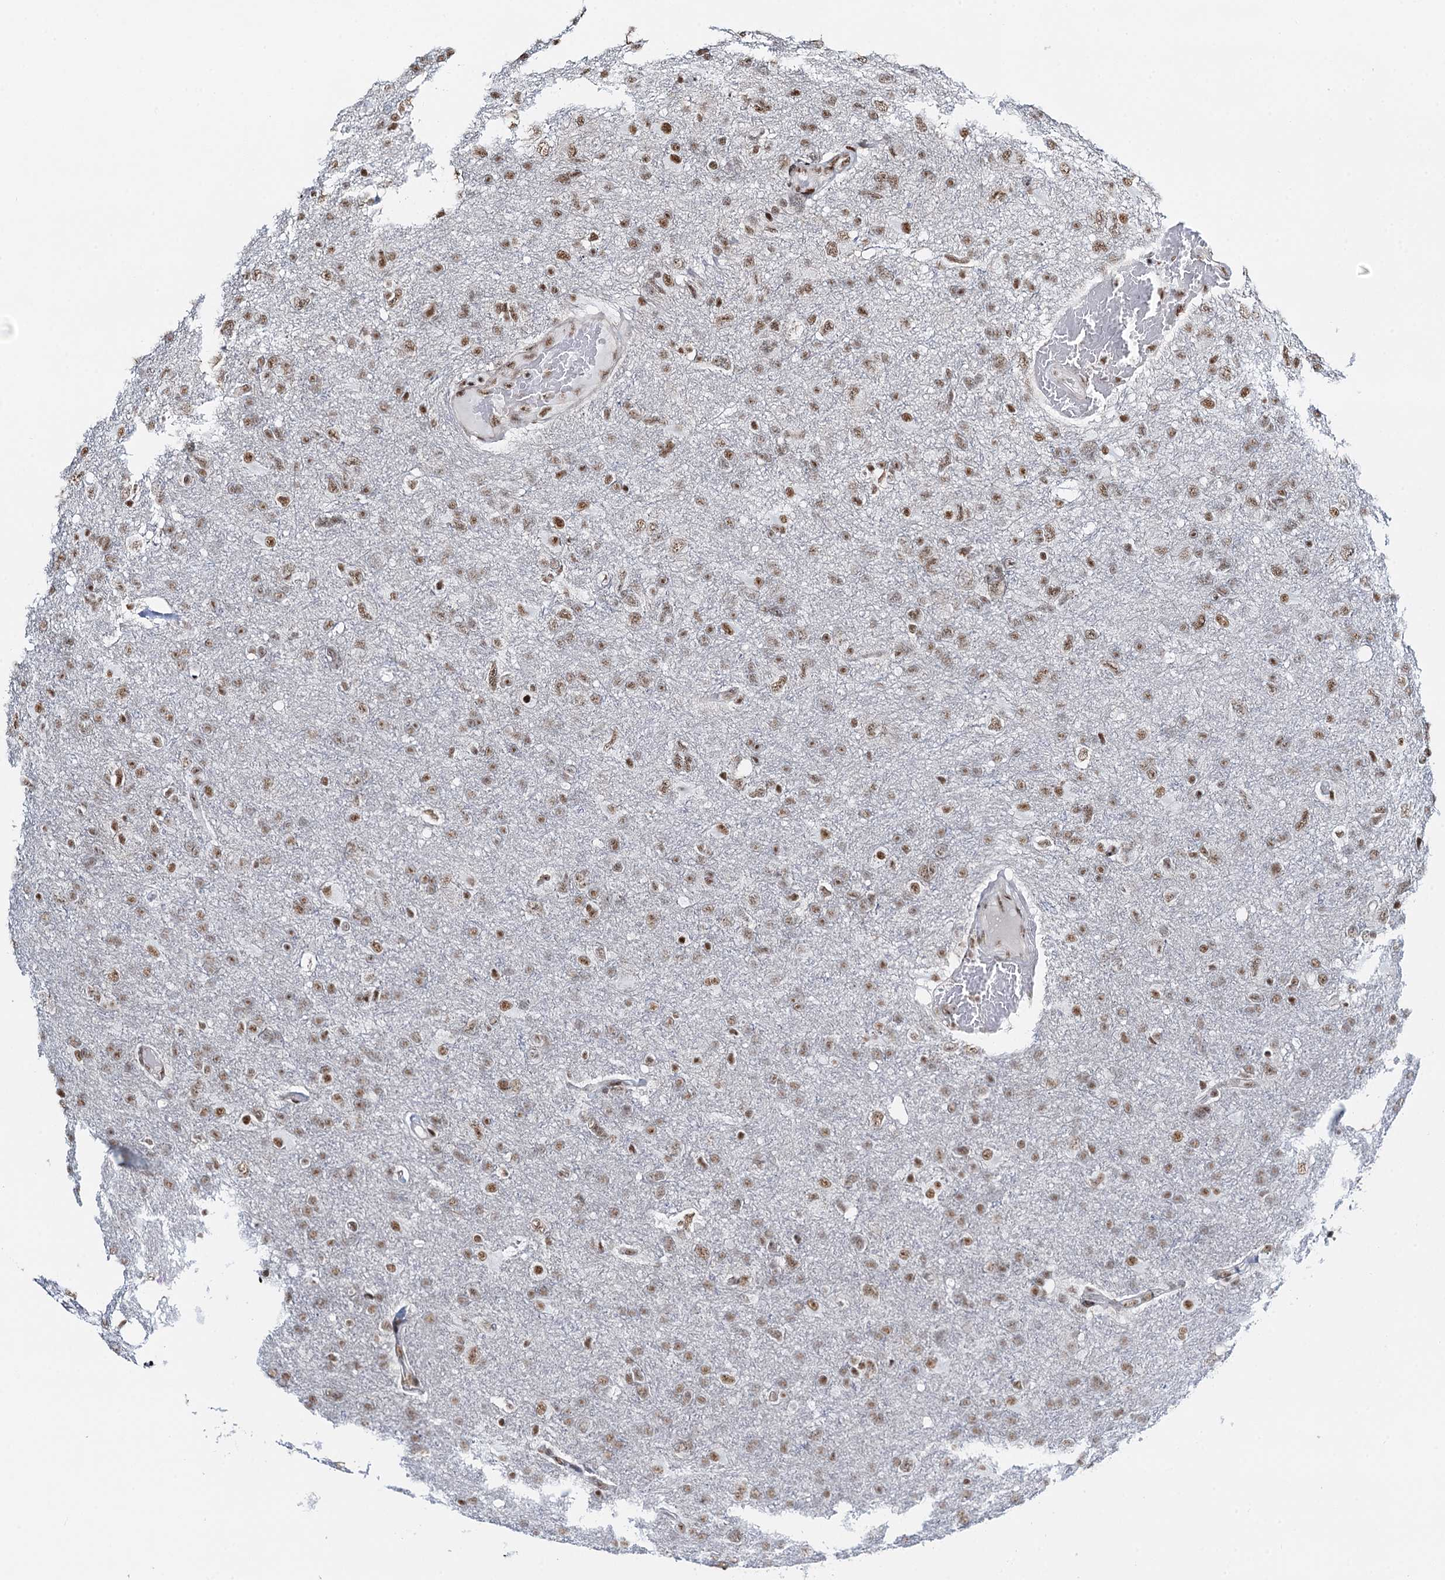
{"staining": {"intensity": "moderate", "quantity": ">75%", "location": "nuclear"}, "tissue": "glioma", "cell_type": "Tumor cells", "image_type": "cancer", "snomed": [{"axis": "morphology", "description": "Glioma, malignant, High grade"}, {"axis": "topography", "description": "Brain"}], "caption": "A high-resolution photomicrograph shows immunohistochemistry staining of malignant glioma (high-grade), which shows moderate nuclear staining in about >75% of tumor cells. (DAB (3,3'-diaminobenzidine) IHC with brightfield microscopy, high magnification).", "gene": "ZNF609", "patient": {"sex": "male", "age": 61}}